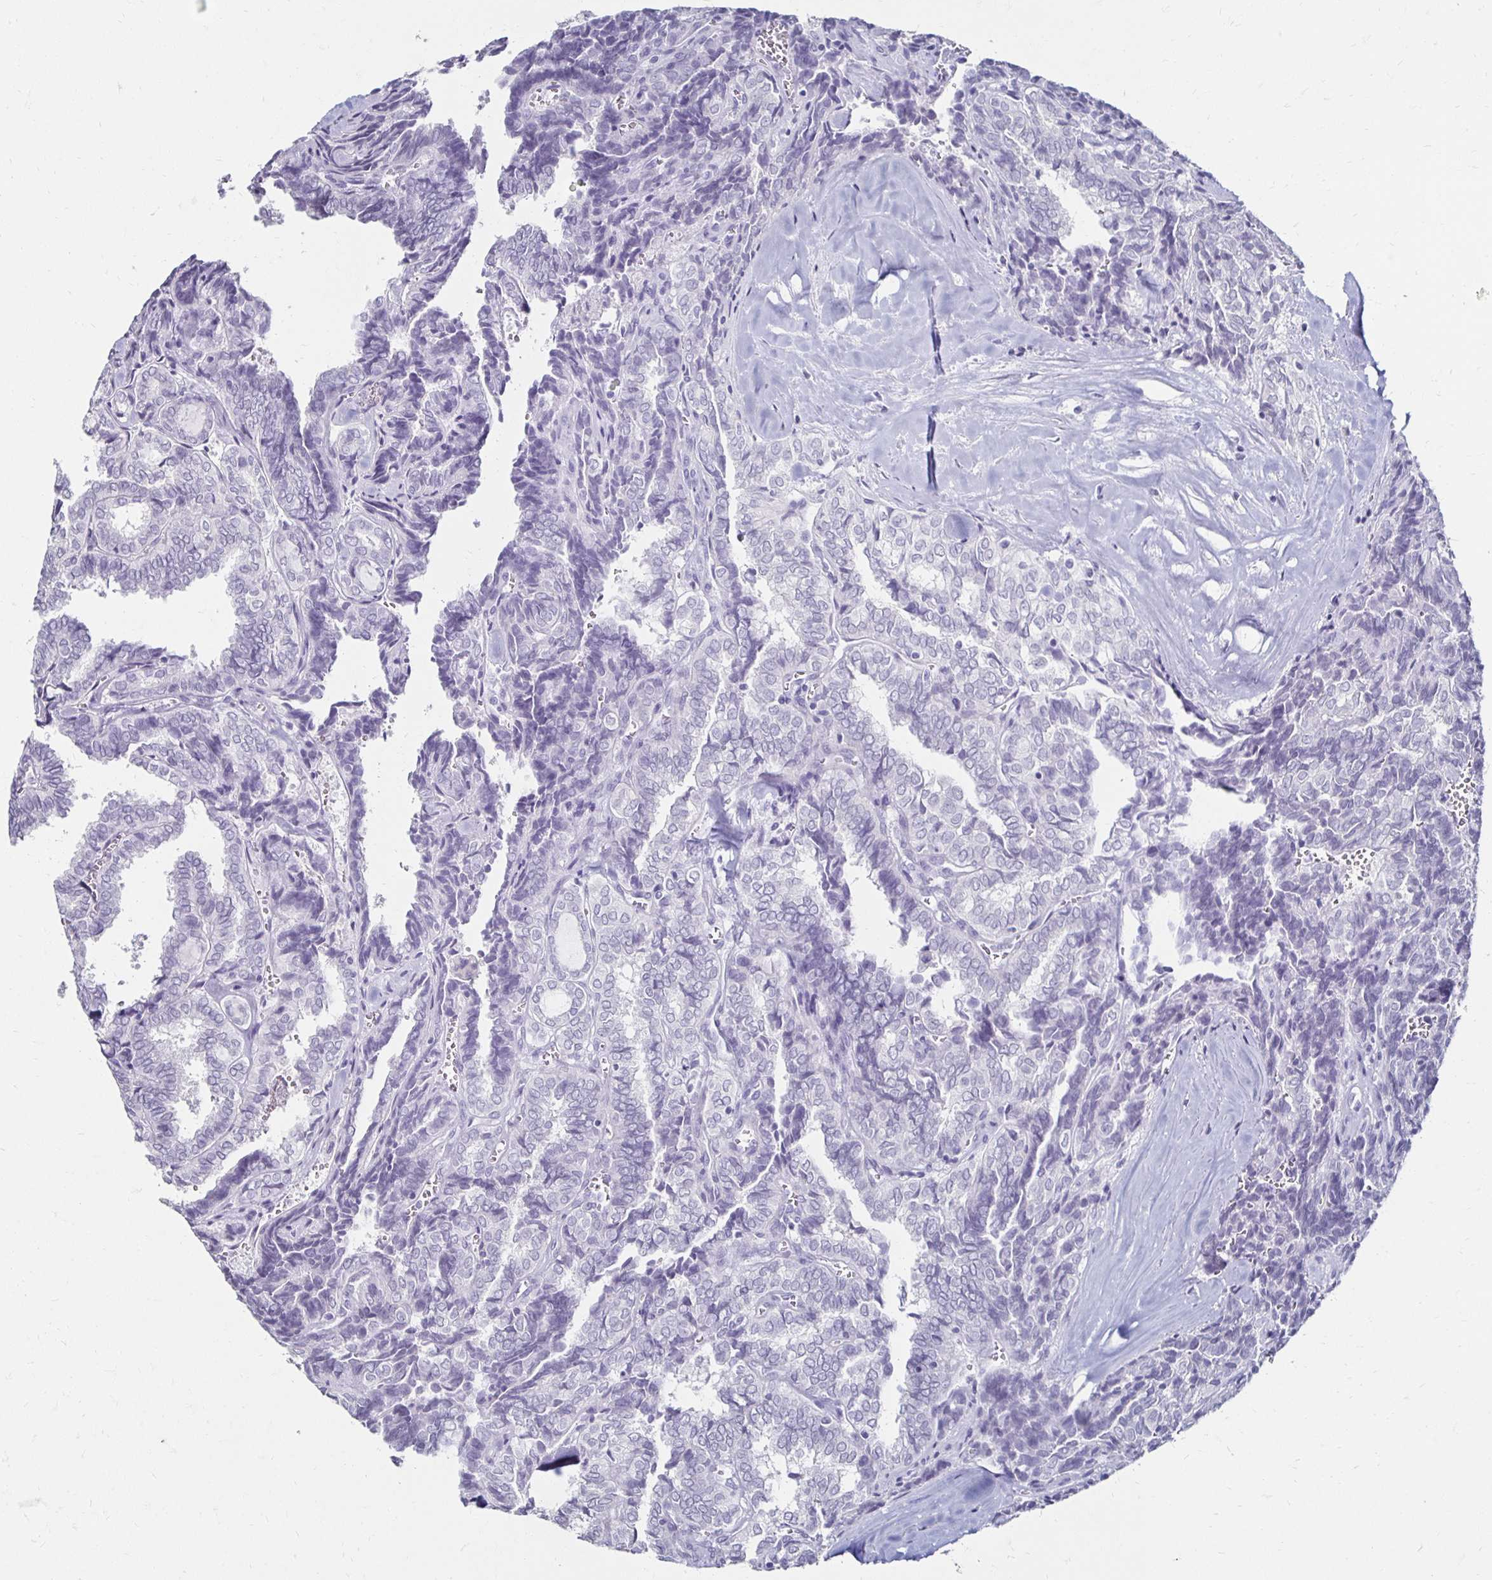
{"staining": {"intensity": "negative", "quantity": "none", "location": "none"}, "tissue": "thyroid cancer", "cell_type": "Tumor cells", "image_type": "cancer", "snomed": [{"axis": "morphology", "description": "Papillary adenocarcinoma, NOS"}, {"axis": "topography", "description": "Thyroid gland"}], "caption": "Immunohistochemical staining of human papillary adenocarcinoma (thyroid) shows no significant expression in tumor cells.", "gene": "TOMM34", "patient": {"sex": "female", "age": 30}}